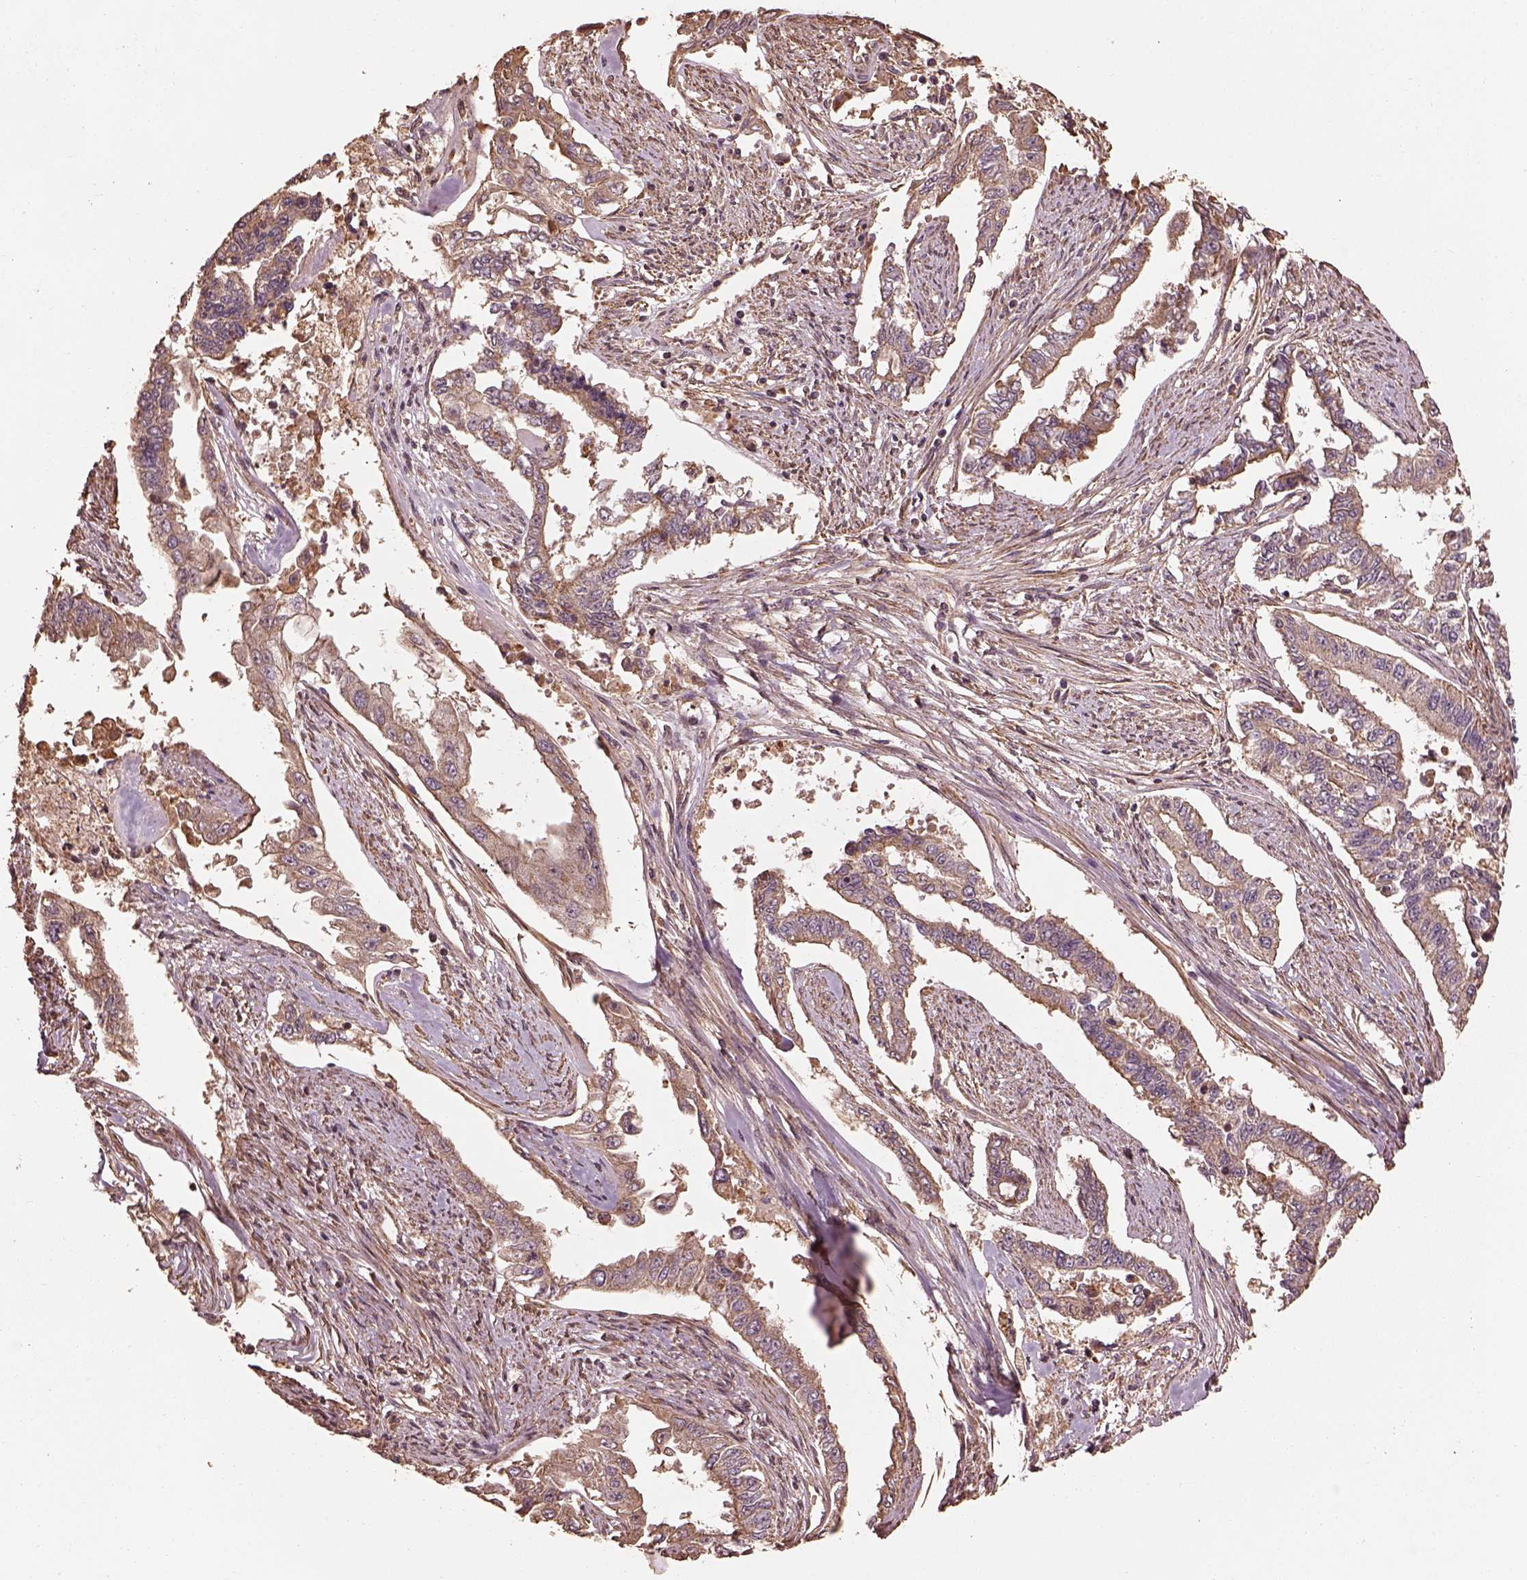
{"staining": {"intensity": "moderate", "quantity": "25%-75%", "location": "cytoplasmic/membranous"}, "tissue": "endometrial cancer", "cell_type": "Tumor cells", "image_type": "cancer", "snomed": [{"axis": "morphology", "description": "Adenocarcinoma, NOS"}, {"axis": "topography", "description": "Uterus"}], "caption": "IHC (DAB) staining of human endometrial adenocarcinoma exhibits moderate cytoplasmic/membranous protein expression in approximately 25%-75% of tumor cells. (brown staining indicates protein expression, while blue staining denotes nuclei).", "gene": "METTL4", "patient": {"sex": "female", "age": 59}}